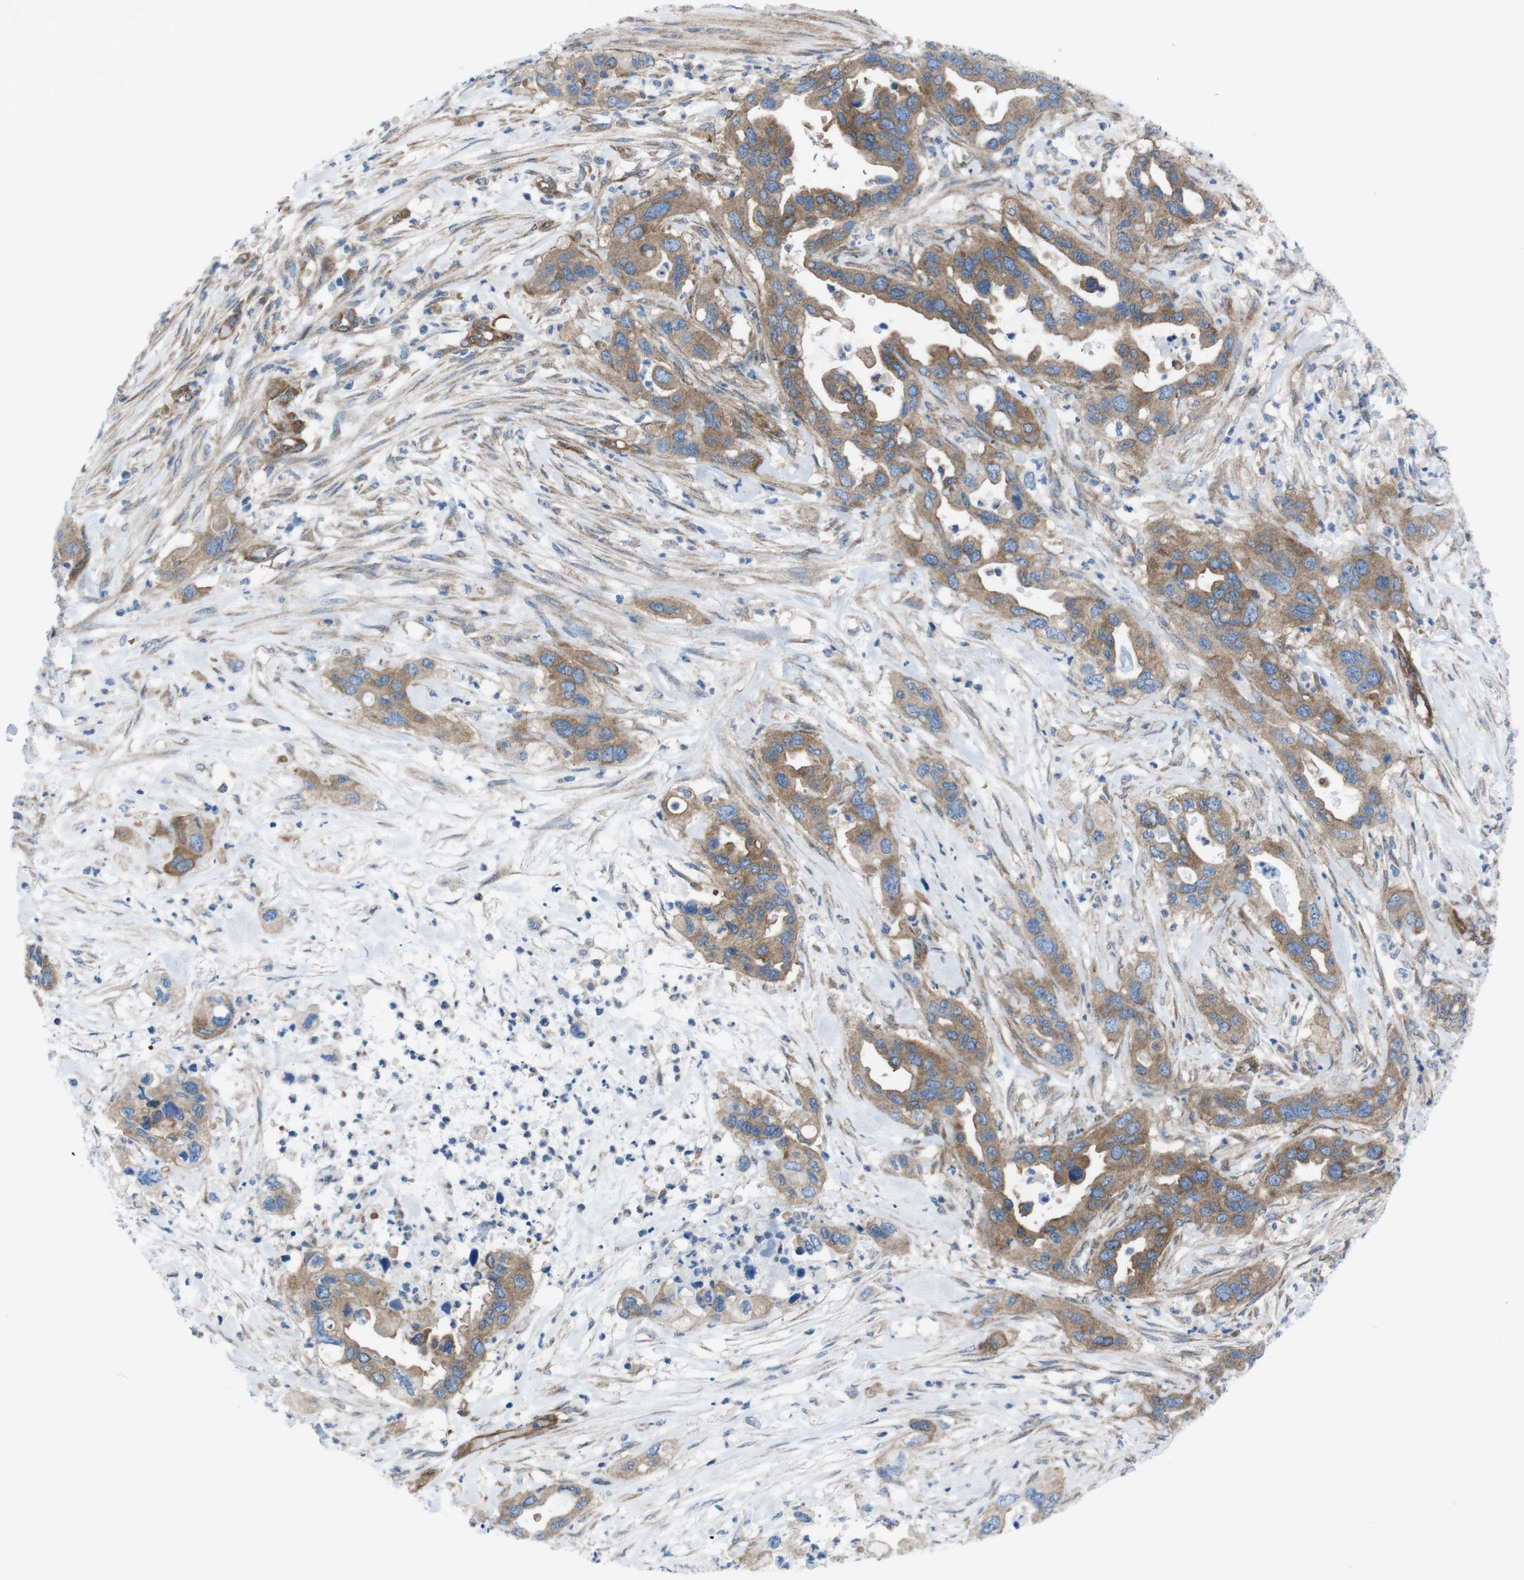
{"staining": {"intensity": "moderate", "quantity": ">75%", "location": "cytoplasmic/membranous"}, "tissue": "pancreatic cancer", "cell_type": "Tumor cells", "image_type": "cancer", "snomed": [{"axis": "morphology", "description": "Adenocarcinoma, NOS"}, {"axis": "topography", "description": "Pancreas"}], "caption": "IHC of pancreatic cancer (adenocarcinoma) exhibits medium levels of moderate cytoplasmic/membranous staining in about >75% of tumor cells. Nuclei are stained in blue.", "gene": "DIAPH2", "patient": {"sex": "female", "age": 71}}